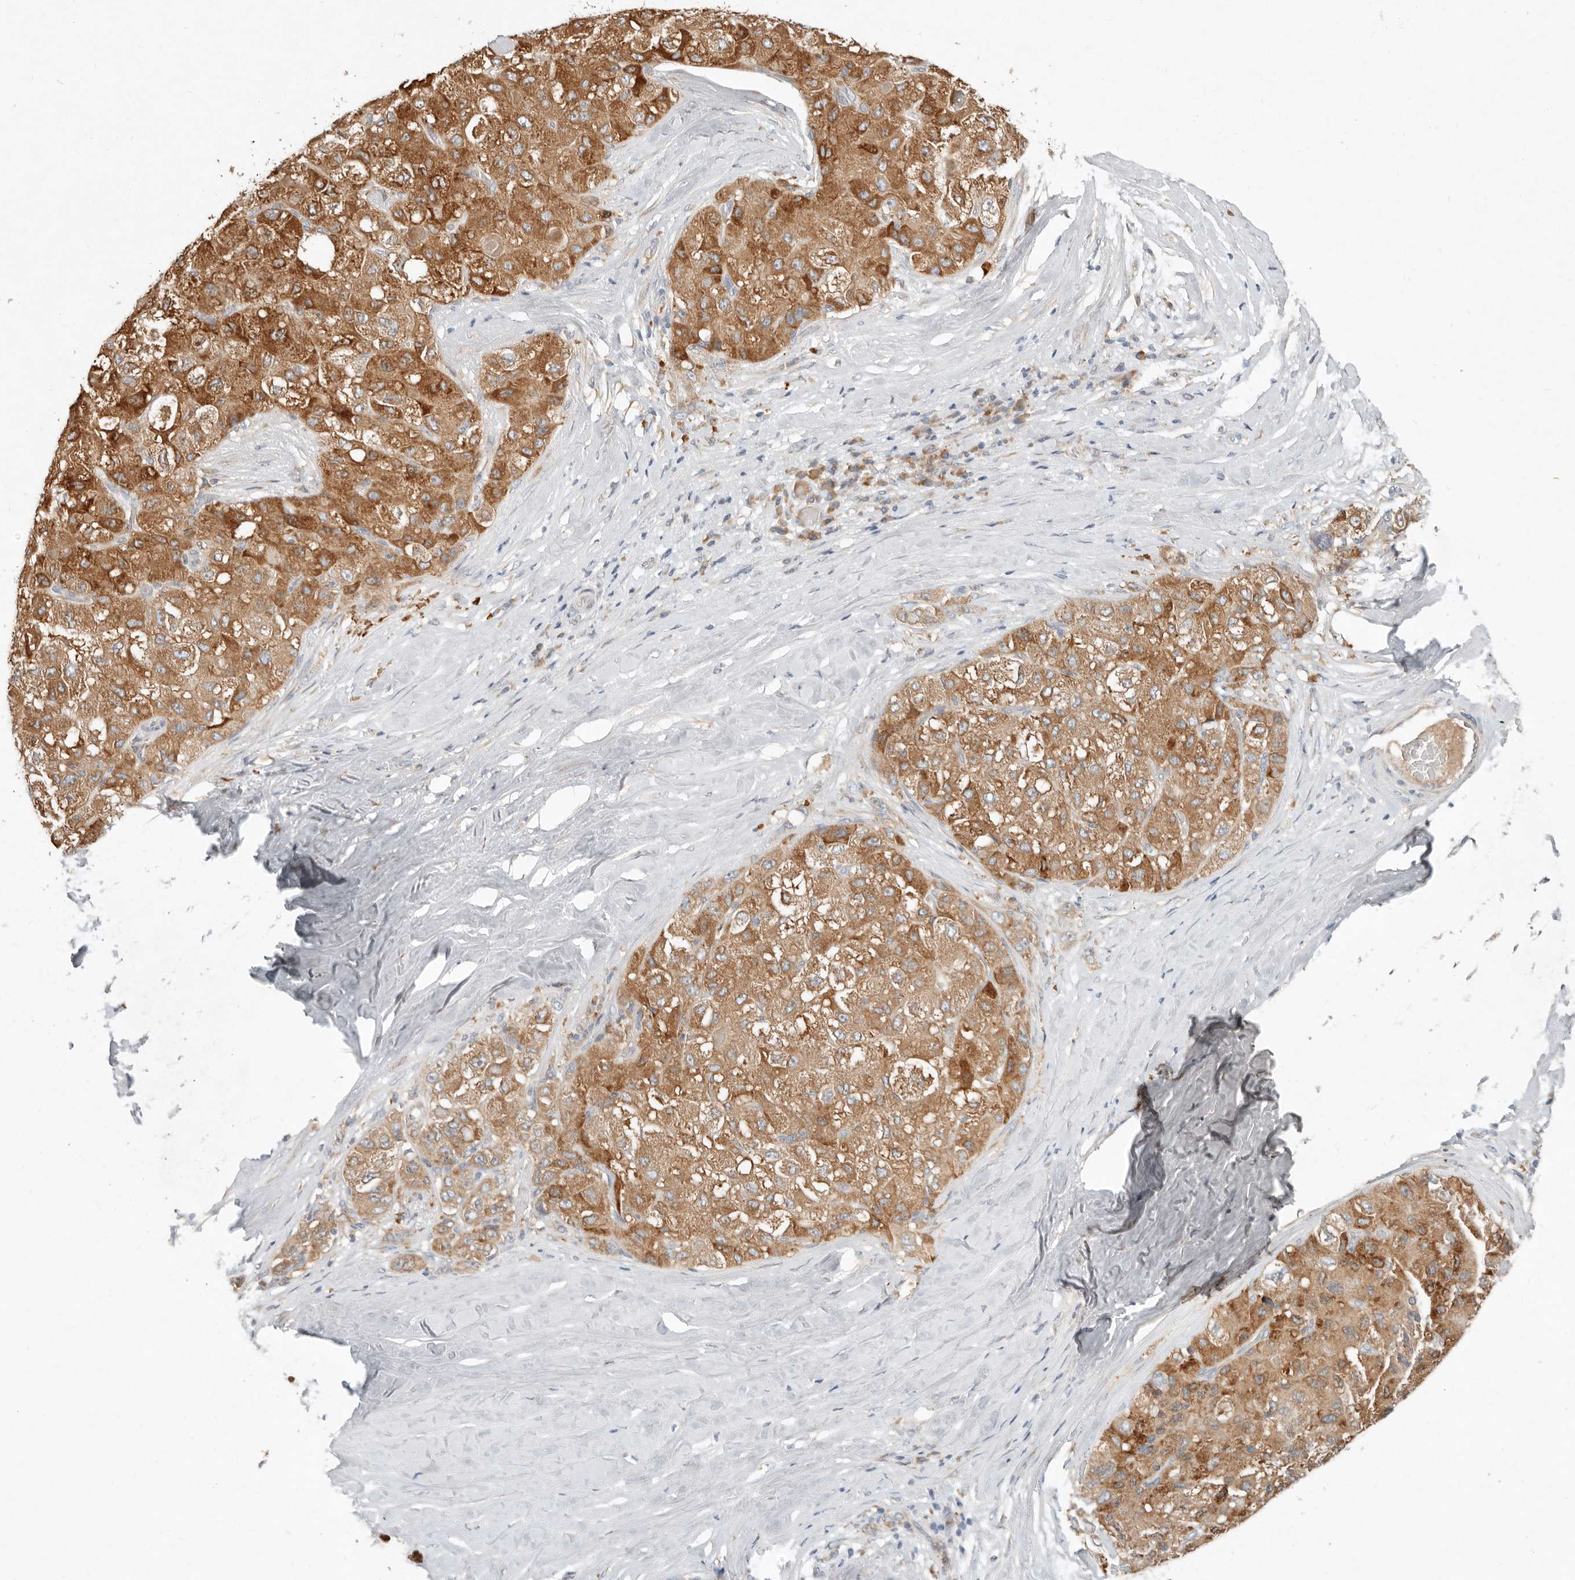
{"staining": {"intensity": "strong", "quantity": ">75%", "location": "cytoplasmic/membranous"}, "tissue": "liver cancer", "cell_type": "Tumor cells", "image_type": "cancer", "snomed": [{"axis": "morphology", "description": "Carcinoma, Hepatocellular, NOS"}, {"axis": "topography", "description": "Liver"}], "caption": "Strong cytoplasmic/membranous protein positivity is present in about >75% of tumor cells in hepatocellular carcinoma (liver). Using DAB (3,3'-diaminobenzidine) (brown) and hematoxylin (blue) stains, captured at high magnification using brightfield microscopy.", "gene": "ARHGEF10L", "patient": {"sex": "male", "age": 80}}